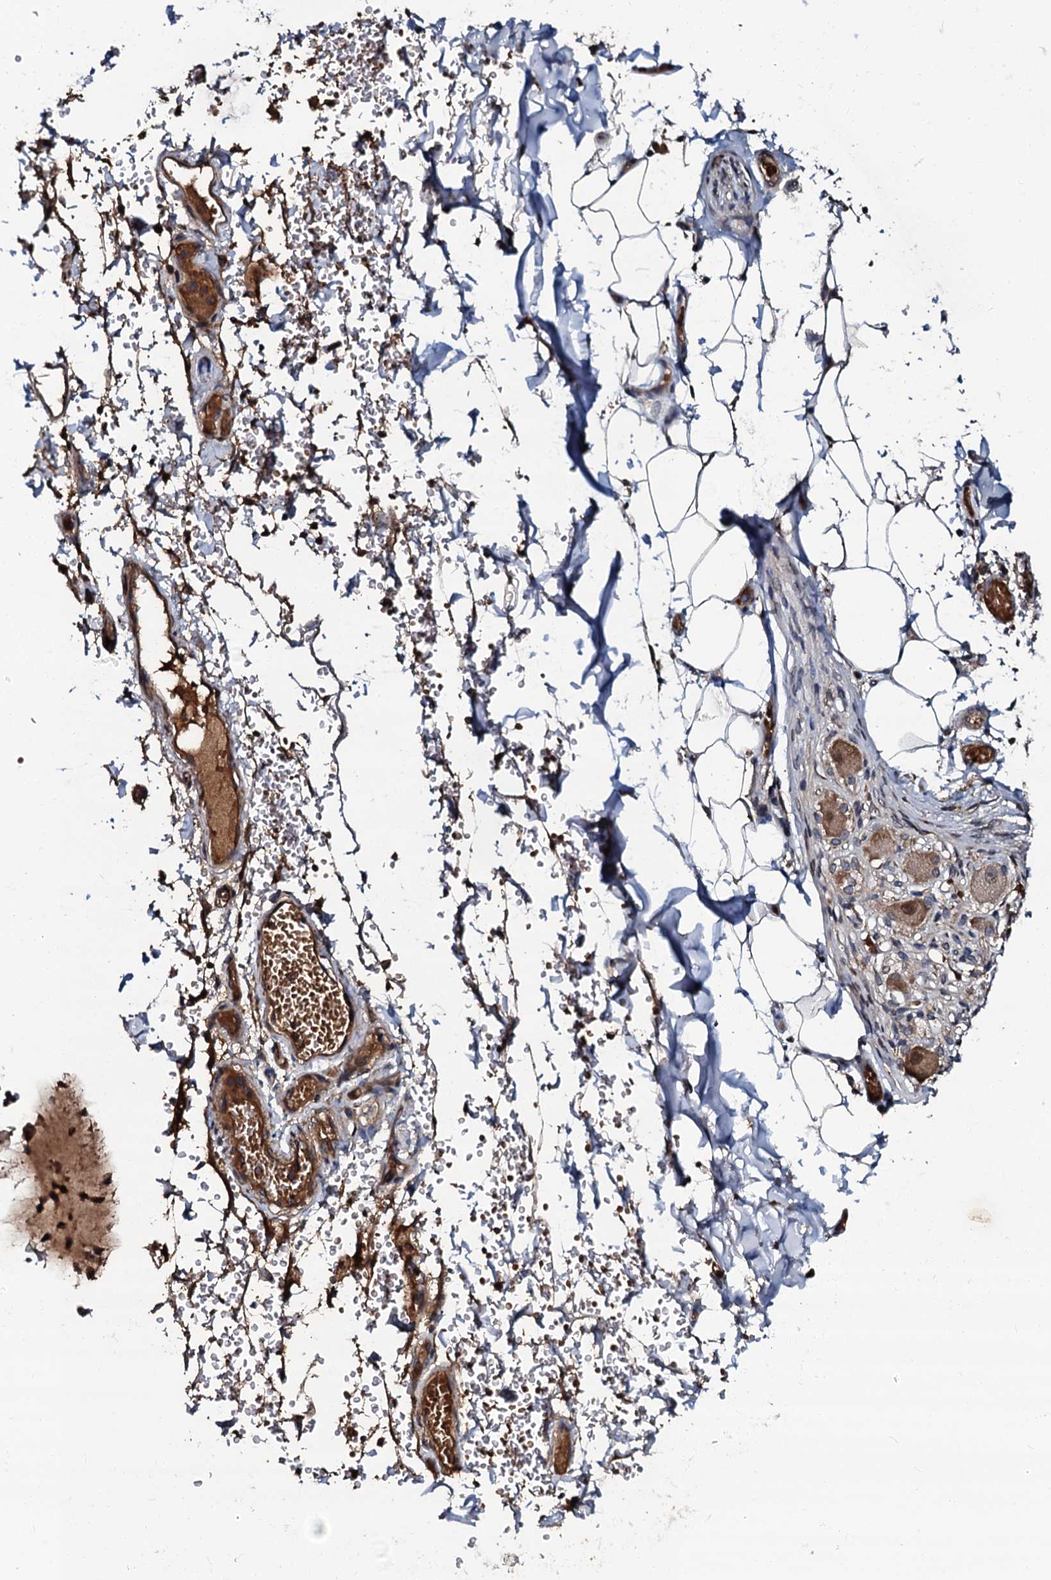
{"staining": {"intensity": "moderate", "quantity": ">75%", "location": "cytoplasmic/membranous"}, "tissue": "adipose tissue", "cell_type": "Adipocytes", "image_type": "normal", "snomed": [{"axis": "morphology", "description": "Normal tissue, NOS"}, {"axis": "topography", "description": "Lymph node"}, {"axis": "topography", "description": "Cartilage tissue"}, {"axis": "topography", "description": "Bronchus"}], "caption": "Human adipose tissue stained with a brown dye exhibits moderate cytoplasmic/membranous positive positivity in about >75% of adipocytes.", "gene": "N4BP1", "patient": {"sex": "male", "age": 63}}